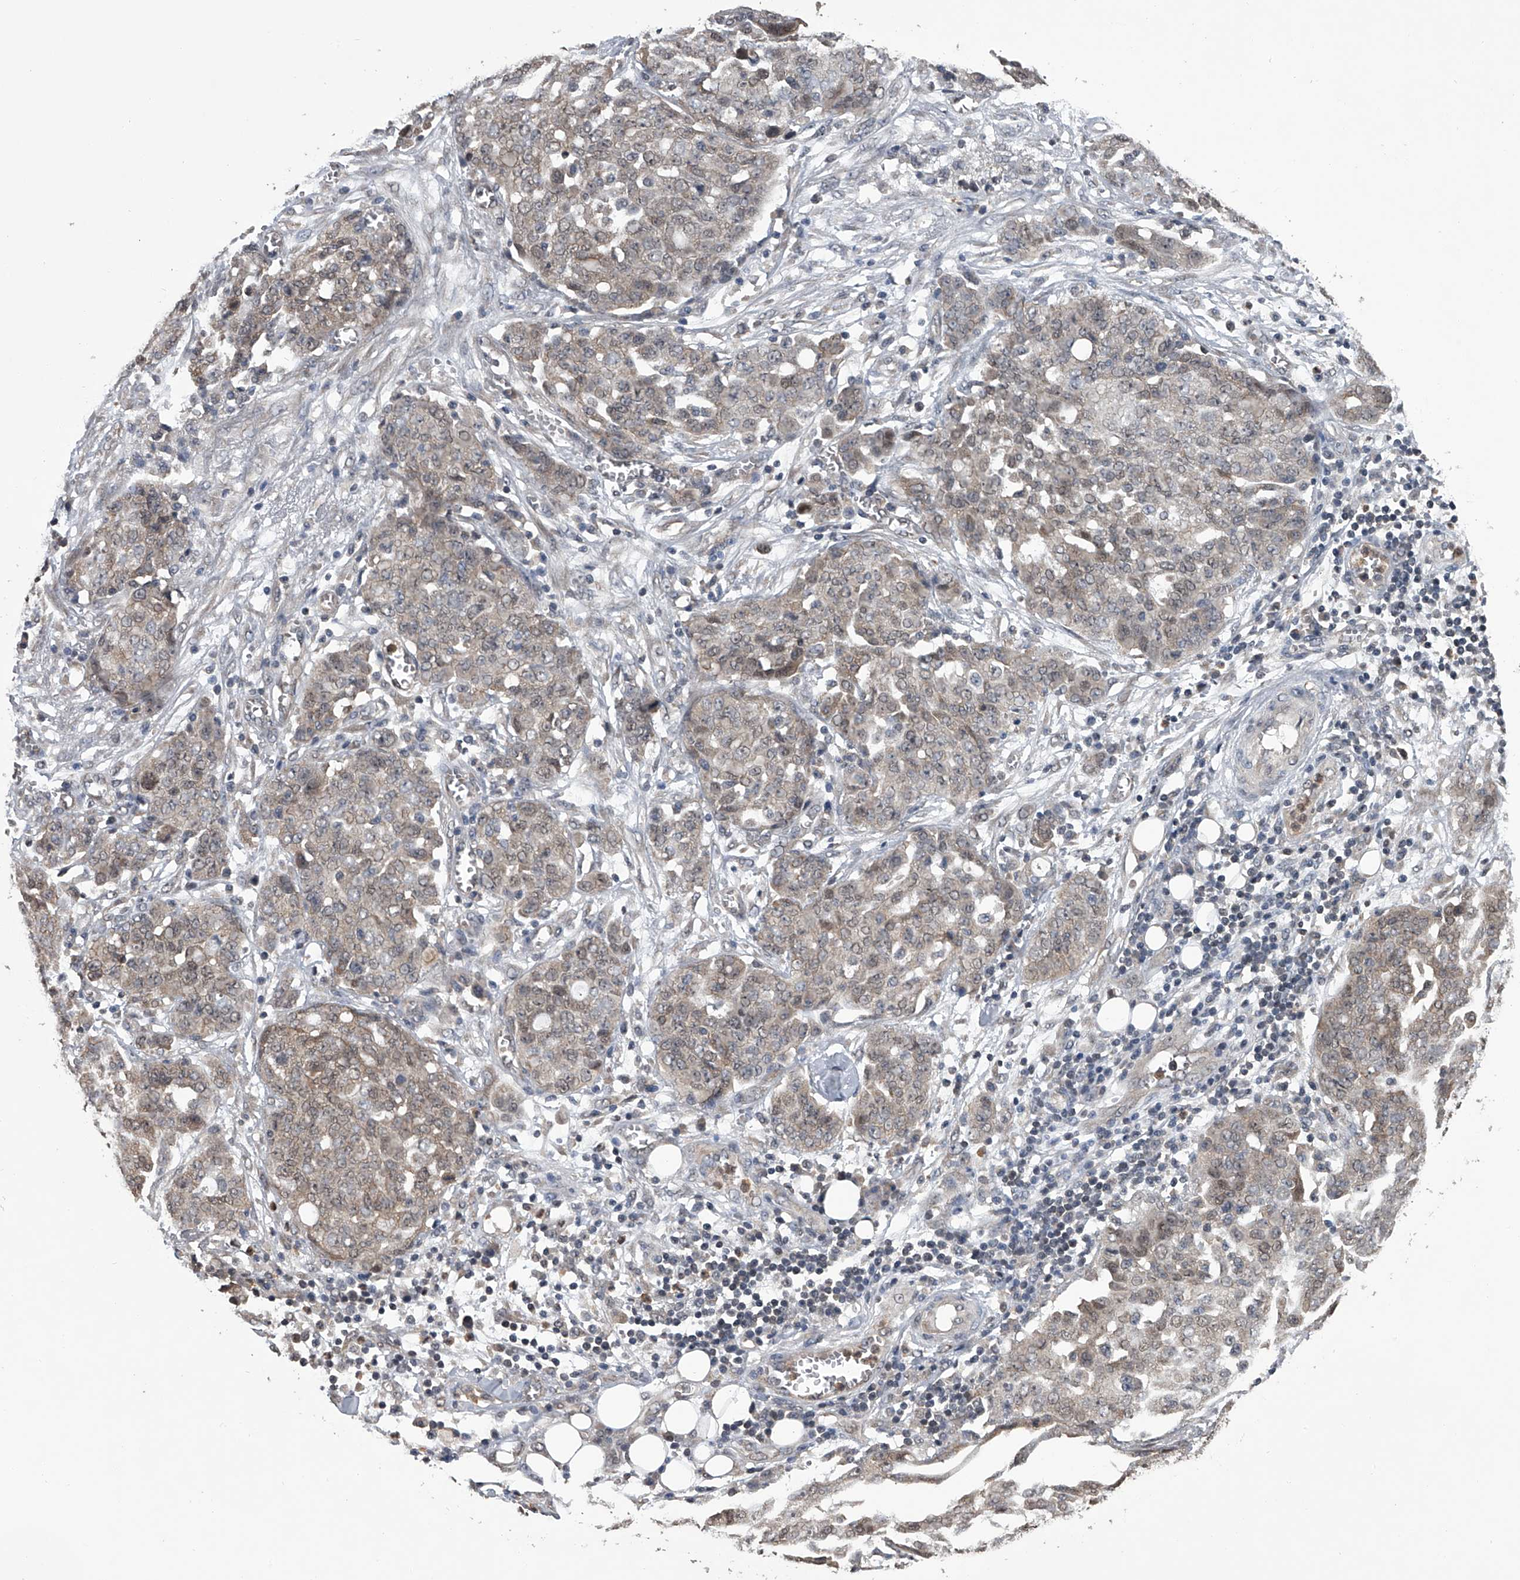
{"staining": {"intensity": "weak", "quantity": ">75%", "location": "cytoplasmic/membranous,nuclear"}, "tissue": "ovarian cancer", "cell_type": "Tumor cells", "image_type": "cancer", "snomed": [{"axis": "morphology", "description": "Cystadenocarcinoma, serous, NOS"}, {"axis": "topography", "description": "Soft tissue"}, {"axis": "topography", "description": "Ovary"}], "caption": "A brown stain shows weak cytoplasmic/membranous and nuclear expression of a protein in human ovarian cancer (serous cystadenocarcinoma) tumor cells.", "gene": "TSNAX", "patient": {"sex": "female", "age": 57}}